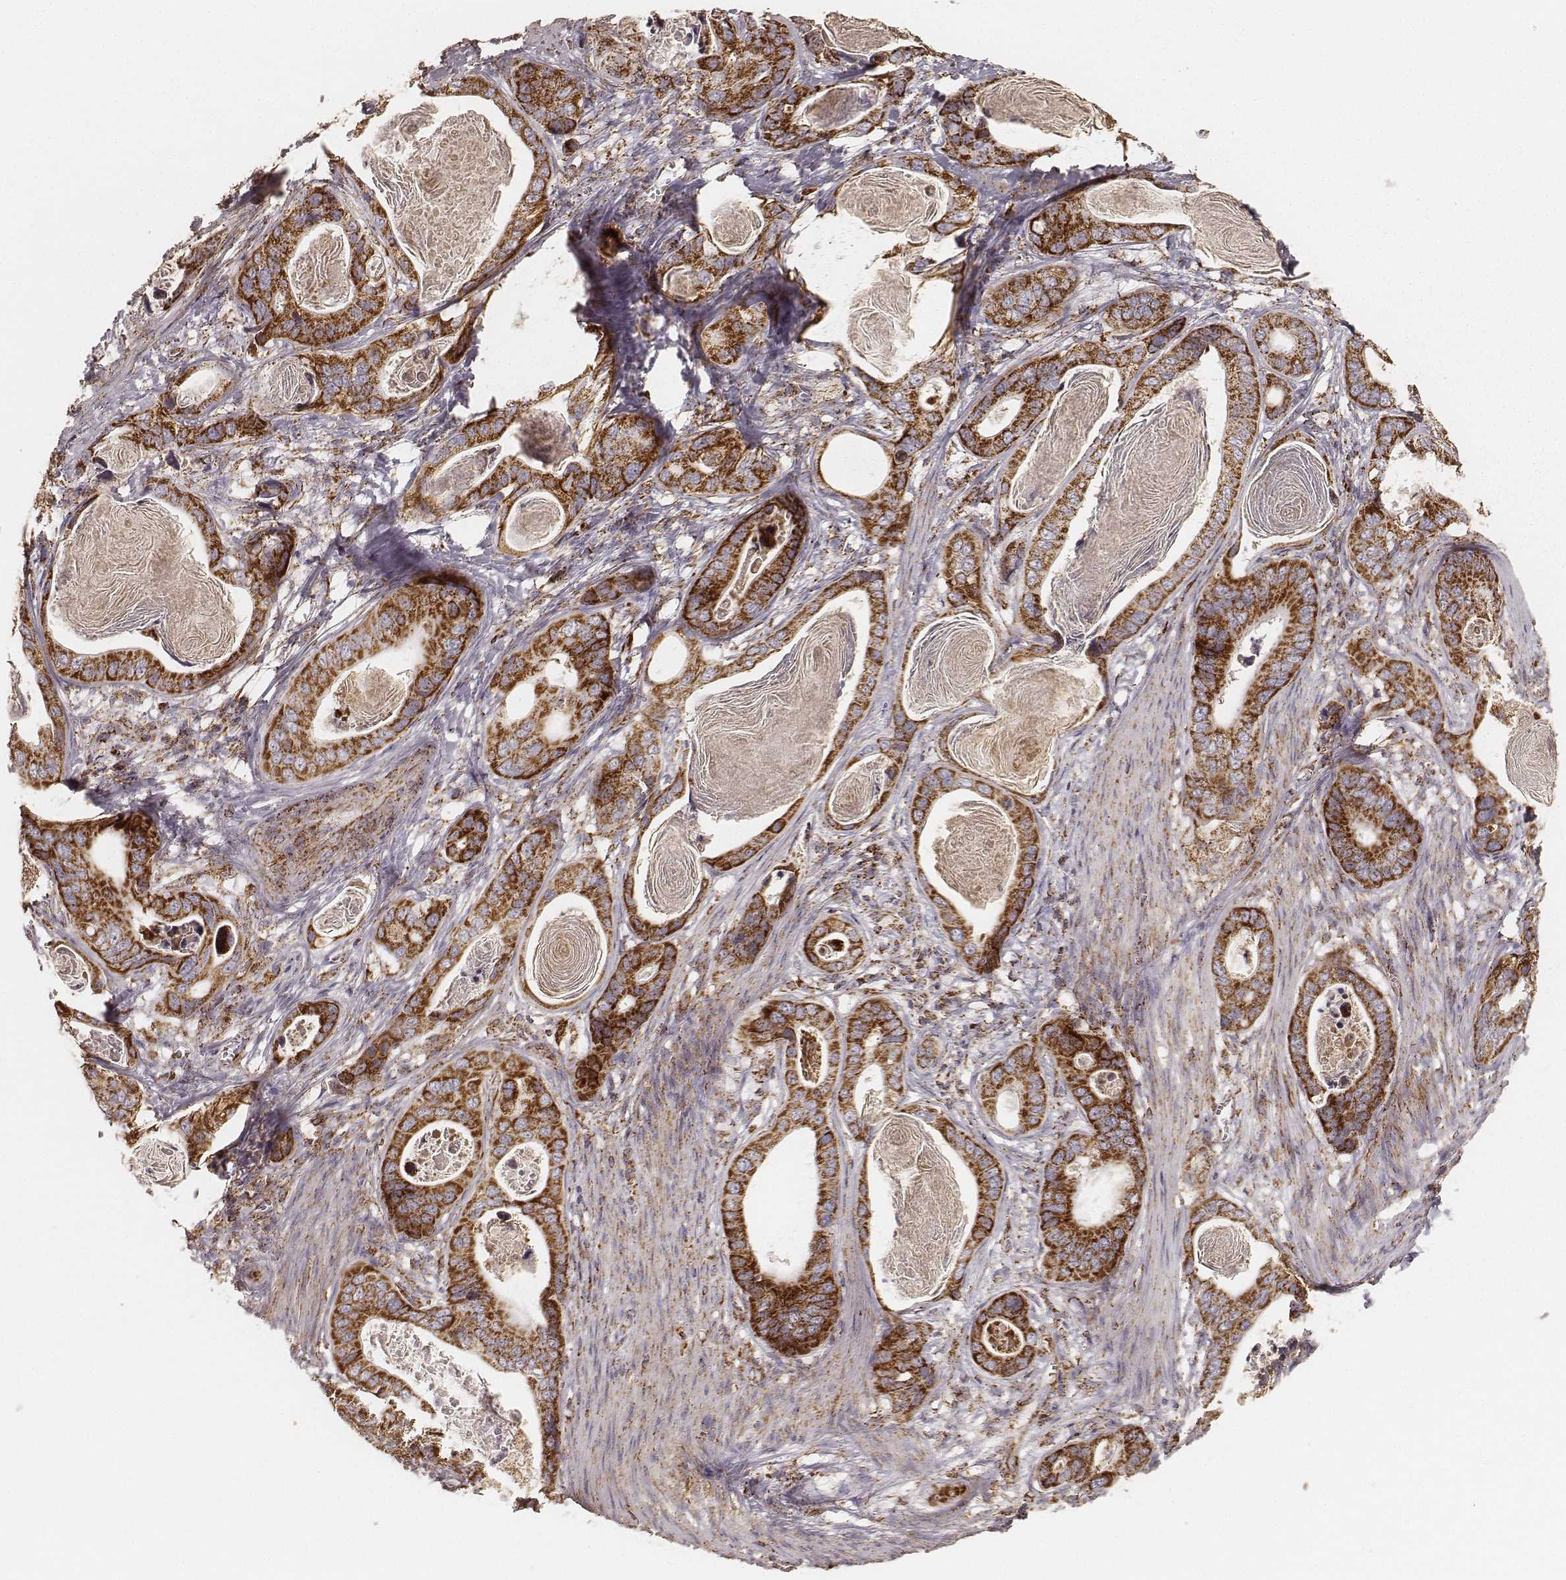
{"staining": {"intensity": "strong", "quantity": ">75%", "location": "cytoplasmic/membranous"}, "tissue": "stomach cancer", "cell_type": "Tumor cells", "image_type": "cancer", "snomed": [{"axis": "morphology", "description": "Adenocarcinoma, NOS"}, {"axis": "topography", "description": "Stomach"}], "caption": "Stomach adenocarcinoma was stained to show a protein in brown. There is high levels of strong cytoplasmic/membranous staining in approximately >75% of tumor cells. (Brightfield microscopy of DAB IHC at high magnification).", "gene": "CS", "patient": {"sex": "male", "age": 84}}